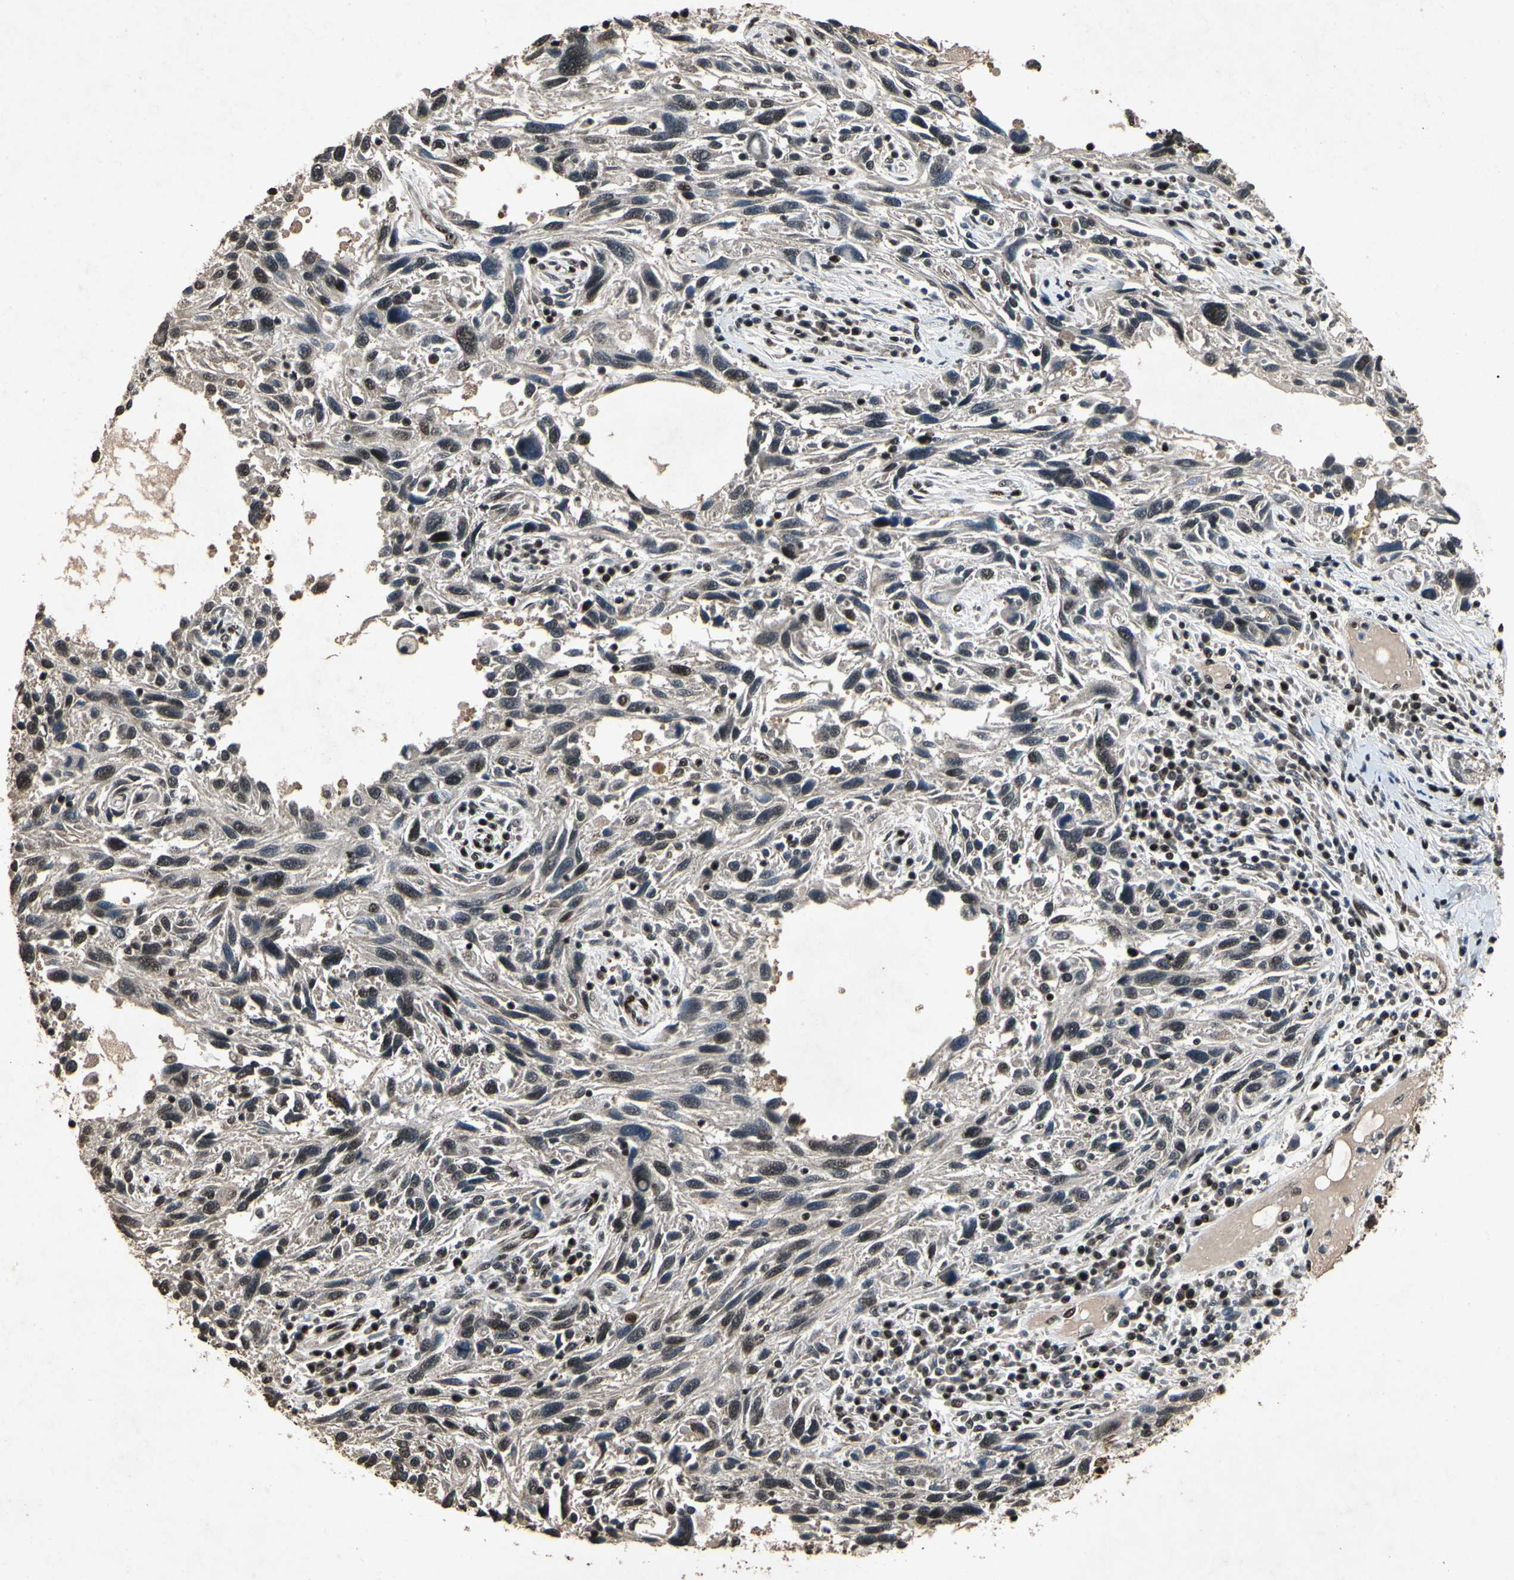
{"staining": {"intensity": "moderate", "quantity": "25%-75%", "location": "nuclear"}, "tissue": "melanoma", "cell_type": "Tumor cells", "image_type": "cancer", "snomed": [{"axis": "morphology", "description": "Malignant melanoma, NOS"}, {"axis": "topography", "description": "Skin"}], "caption": "Immunohistochemistry (IHC) staining of melanoma, which reveals medium levels of moderate nuclear staining in approximately 25%-75% of tumor cells indicating moderate nuclear protein staining. The staining was performed using DAB (brown) for protein detection and nuclei were counterstained in hematoxylin (blue).", "gene": "TBX2", "patient": {"sex": "male", "age": 53}}